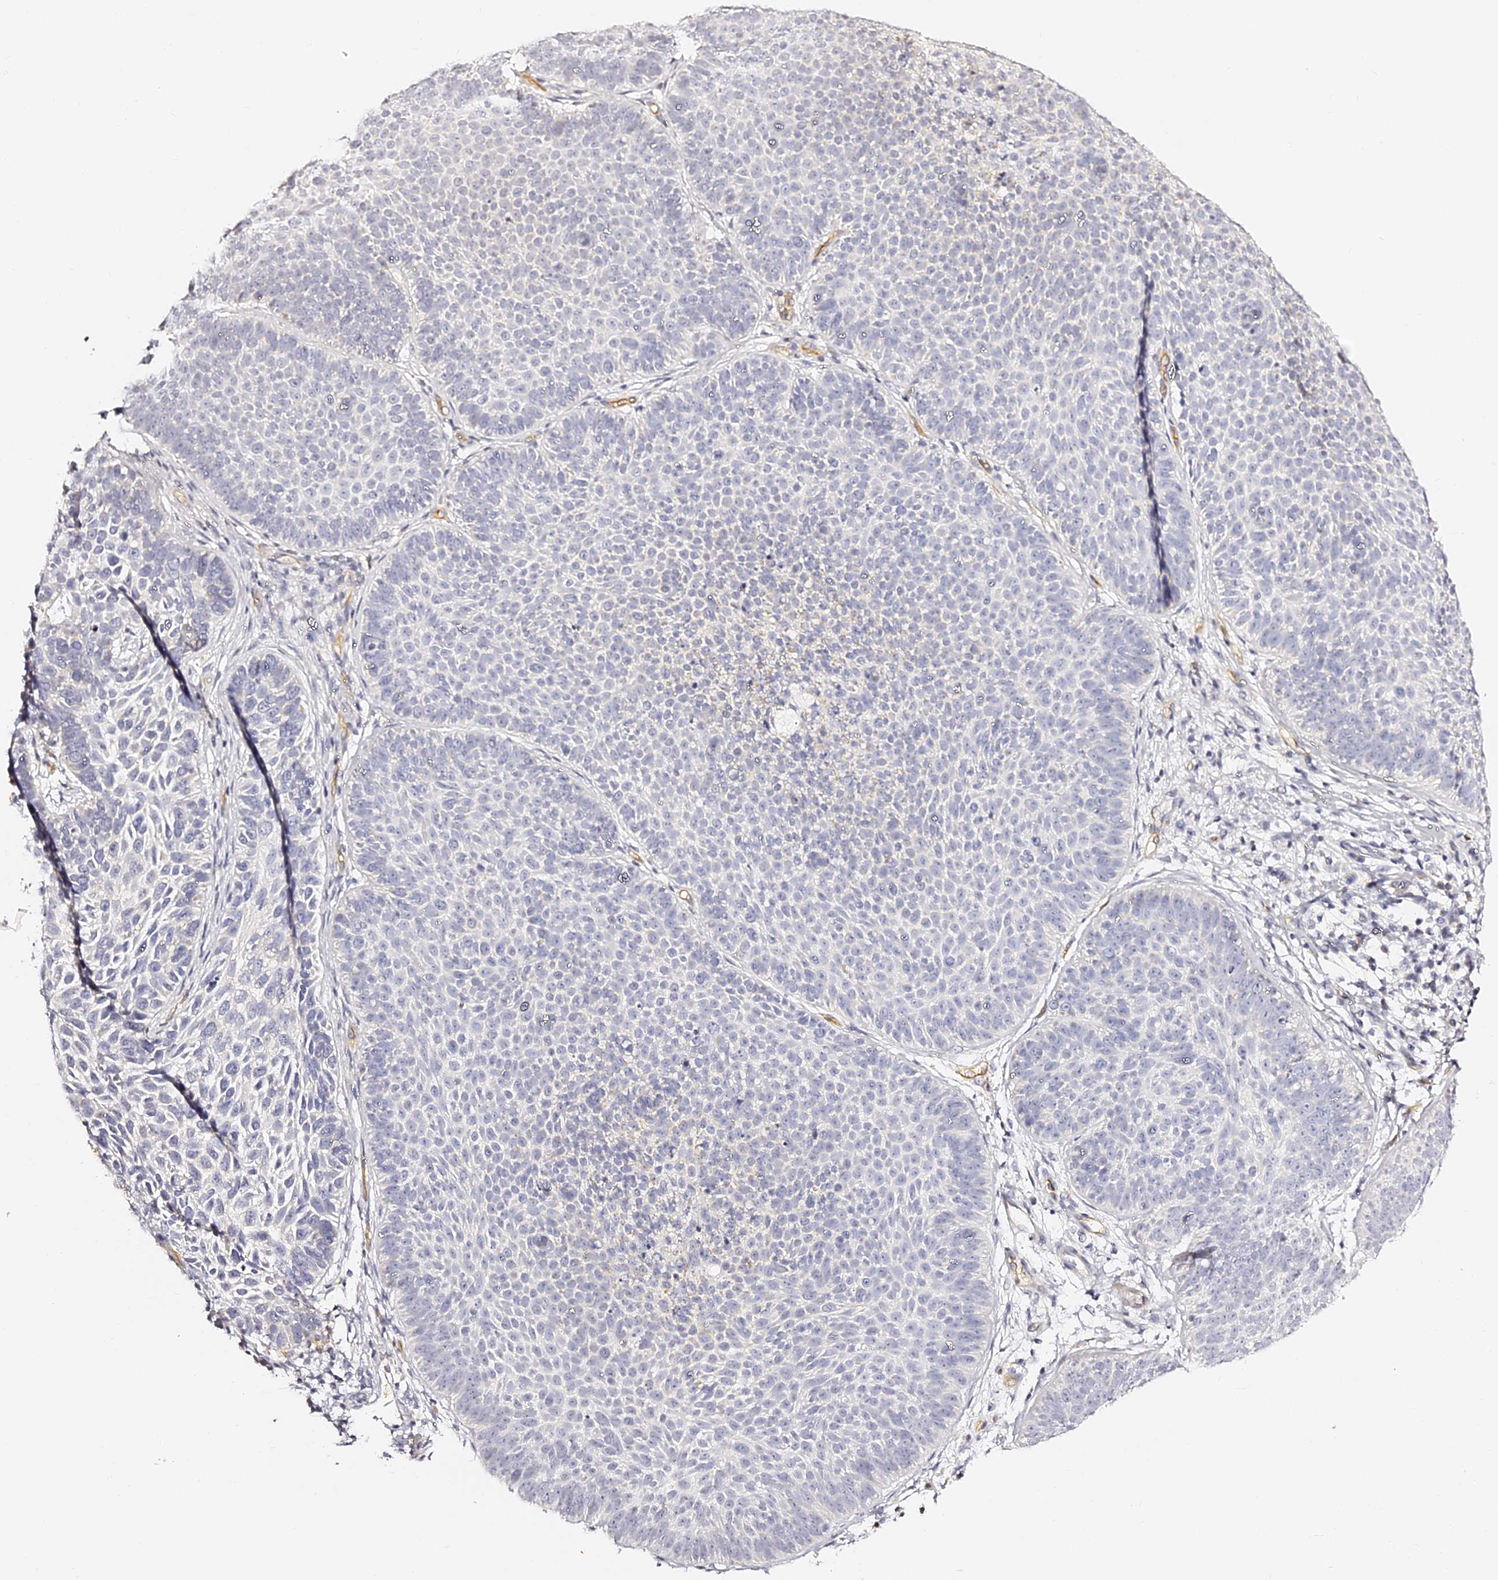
{"staining": {"intensity": "negative", "quantity": "none", "location": "none"}, "tissue": "skin cancer", "cell_type": "Tumor cells", "image_type": "cancer", "snomed": [{"axis": "morphology", "description": "Basal cell carcinoma"}, {"axis": "topography", "description": "Skin"}], "caption": "A photomicrograph of human basal cell carcinoma (skin) is negative for staining in tumor cells.", "gene": "SLC1A3", "patient": {"sex": "male", "age": 85}}